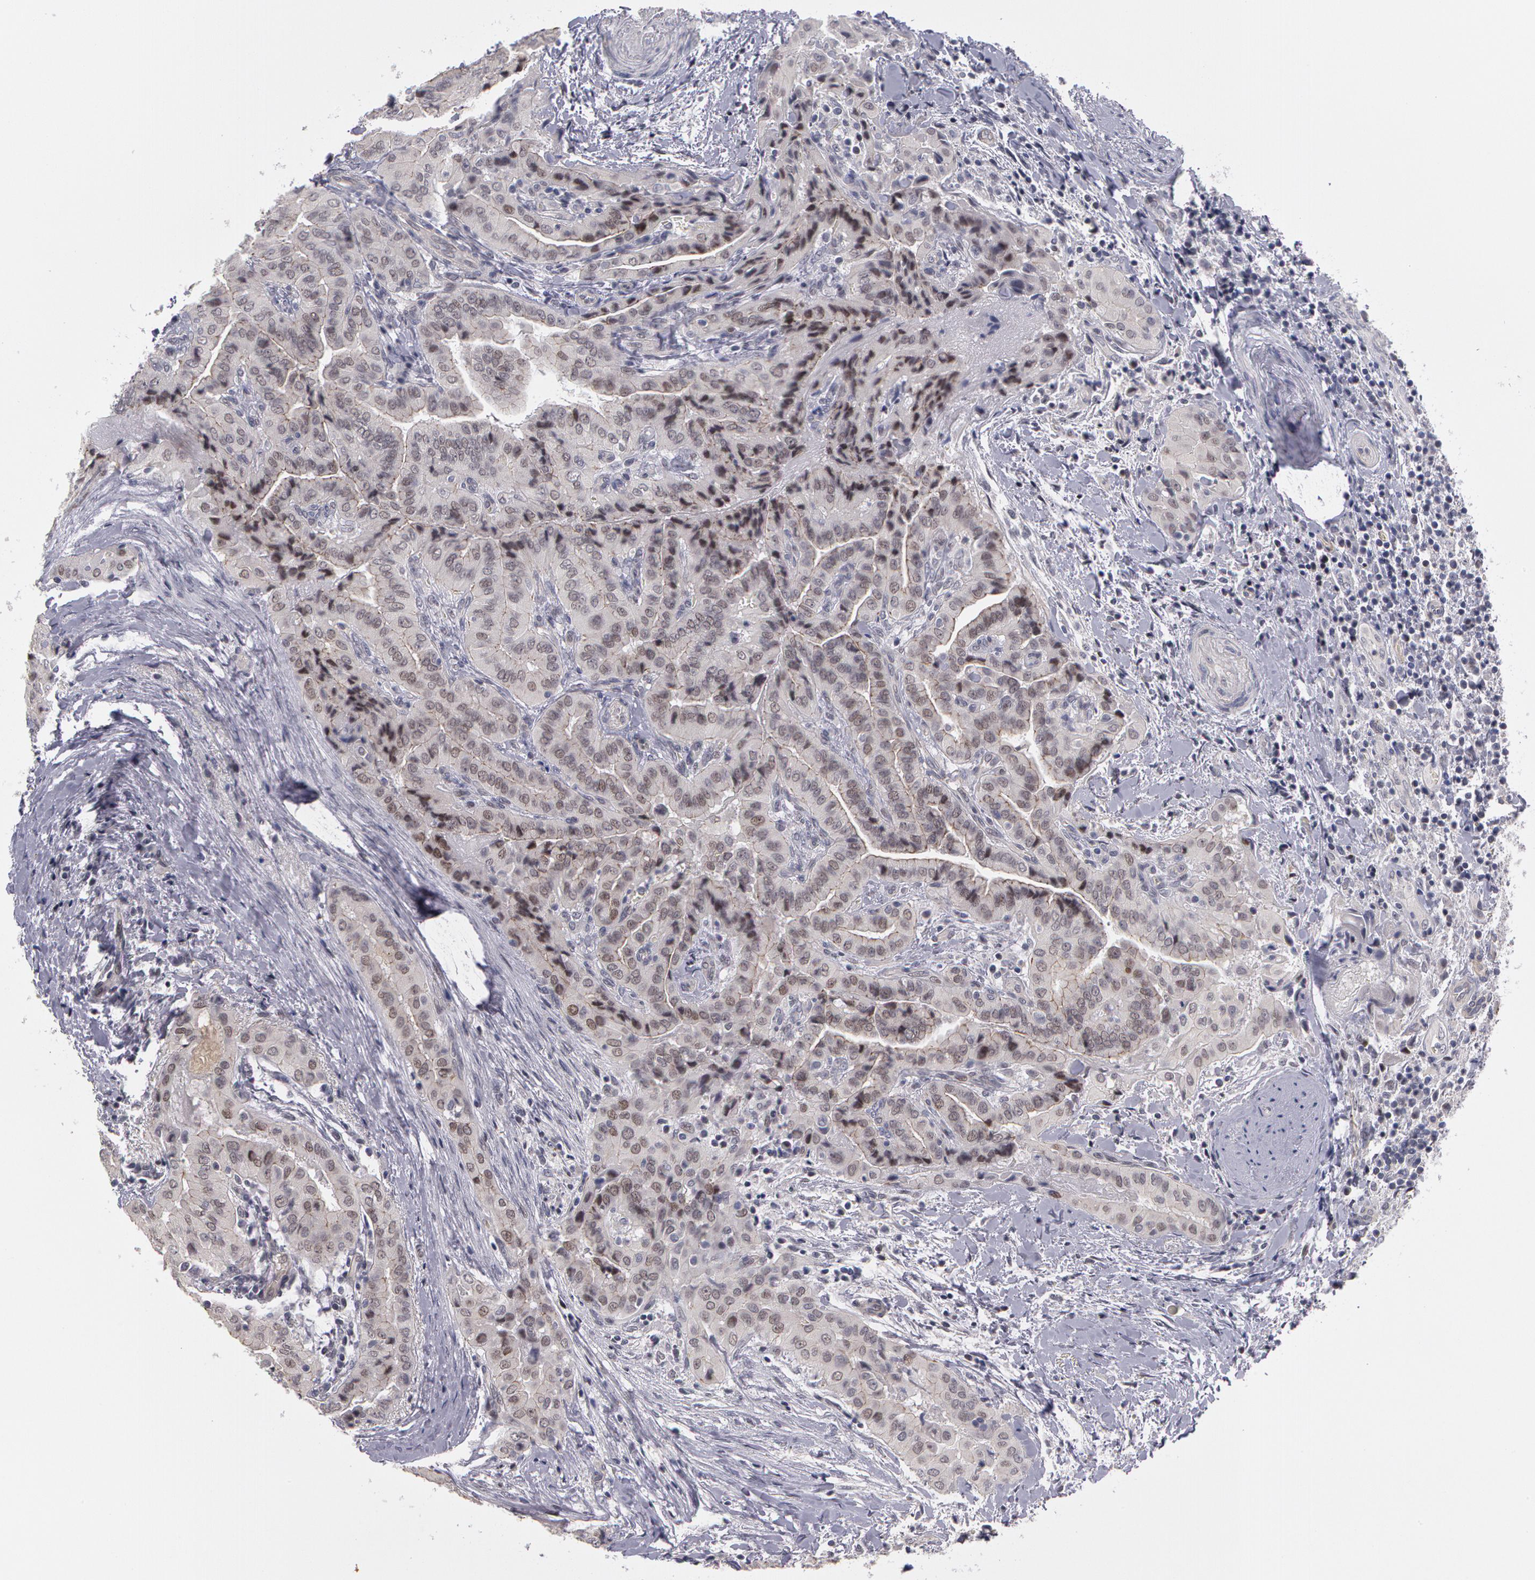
{"staining": {"intensity": "weak", "quantity": "<25%", "location": "nuclear"}, "tissue": "thyroid cancer", "cell_type": "Tumor cells", "image_type": "cancer", "snomed": [{"axis": "morphology", "description": "Papillary adenocarcinoma, NOS"}, {"axis": "topography", "description": "Thyroid gland"}], "caption": "Thyroid papillary adenocarcinoma stained for a protein using immunohistochemistry demonstrates no staining tumor cells.", "gene": "PRICKLE1", "patient": {"sex": "female", "age": 71}}